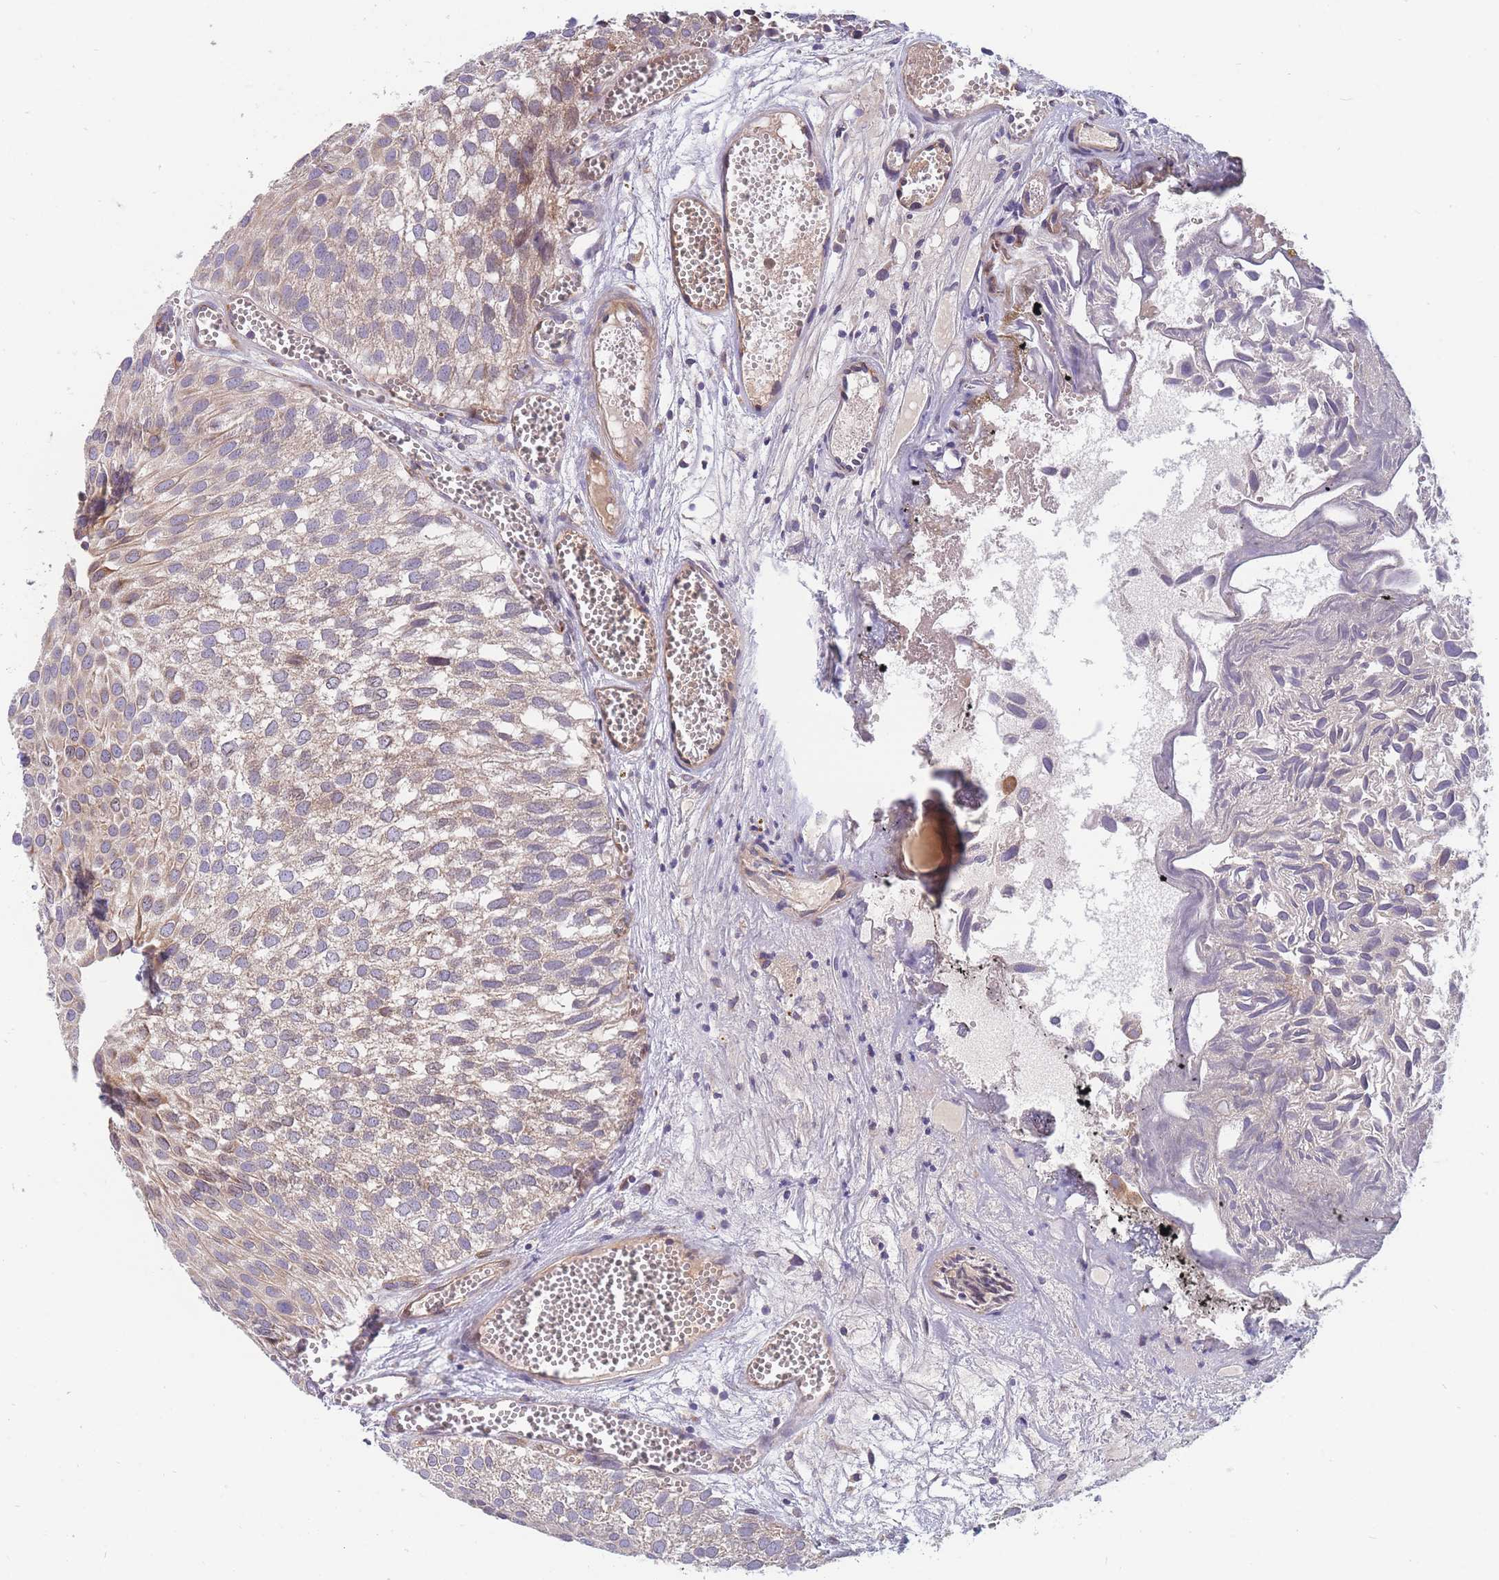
{"staining": {"intensity": "moderate", "quantity": ">75%", "location": "cytoplasmic/membranous"}, "tissue": "urothelial cancer", "cell_type": "Tumor cells", "image_type": "cancer", "snomed": [{"axis": "morphology", "description": "Urothelial carcinoma, Low grade"}, {"axis": "topography", "description": "Urinary bladder"}], "caption": "Immunohistochemical staining of urothelial cancer demonstrates medium levels of moderate cytoplasmic/membranous positivity in approximately >75% of tumor cells. (DAB (3,3'-diaminobenzidine) = brown stain, brightfield microscopy at high magnification).", "gene": "TMEM131L", "patient": {"sex": "male", "age": 88}}